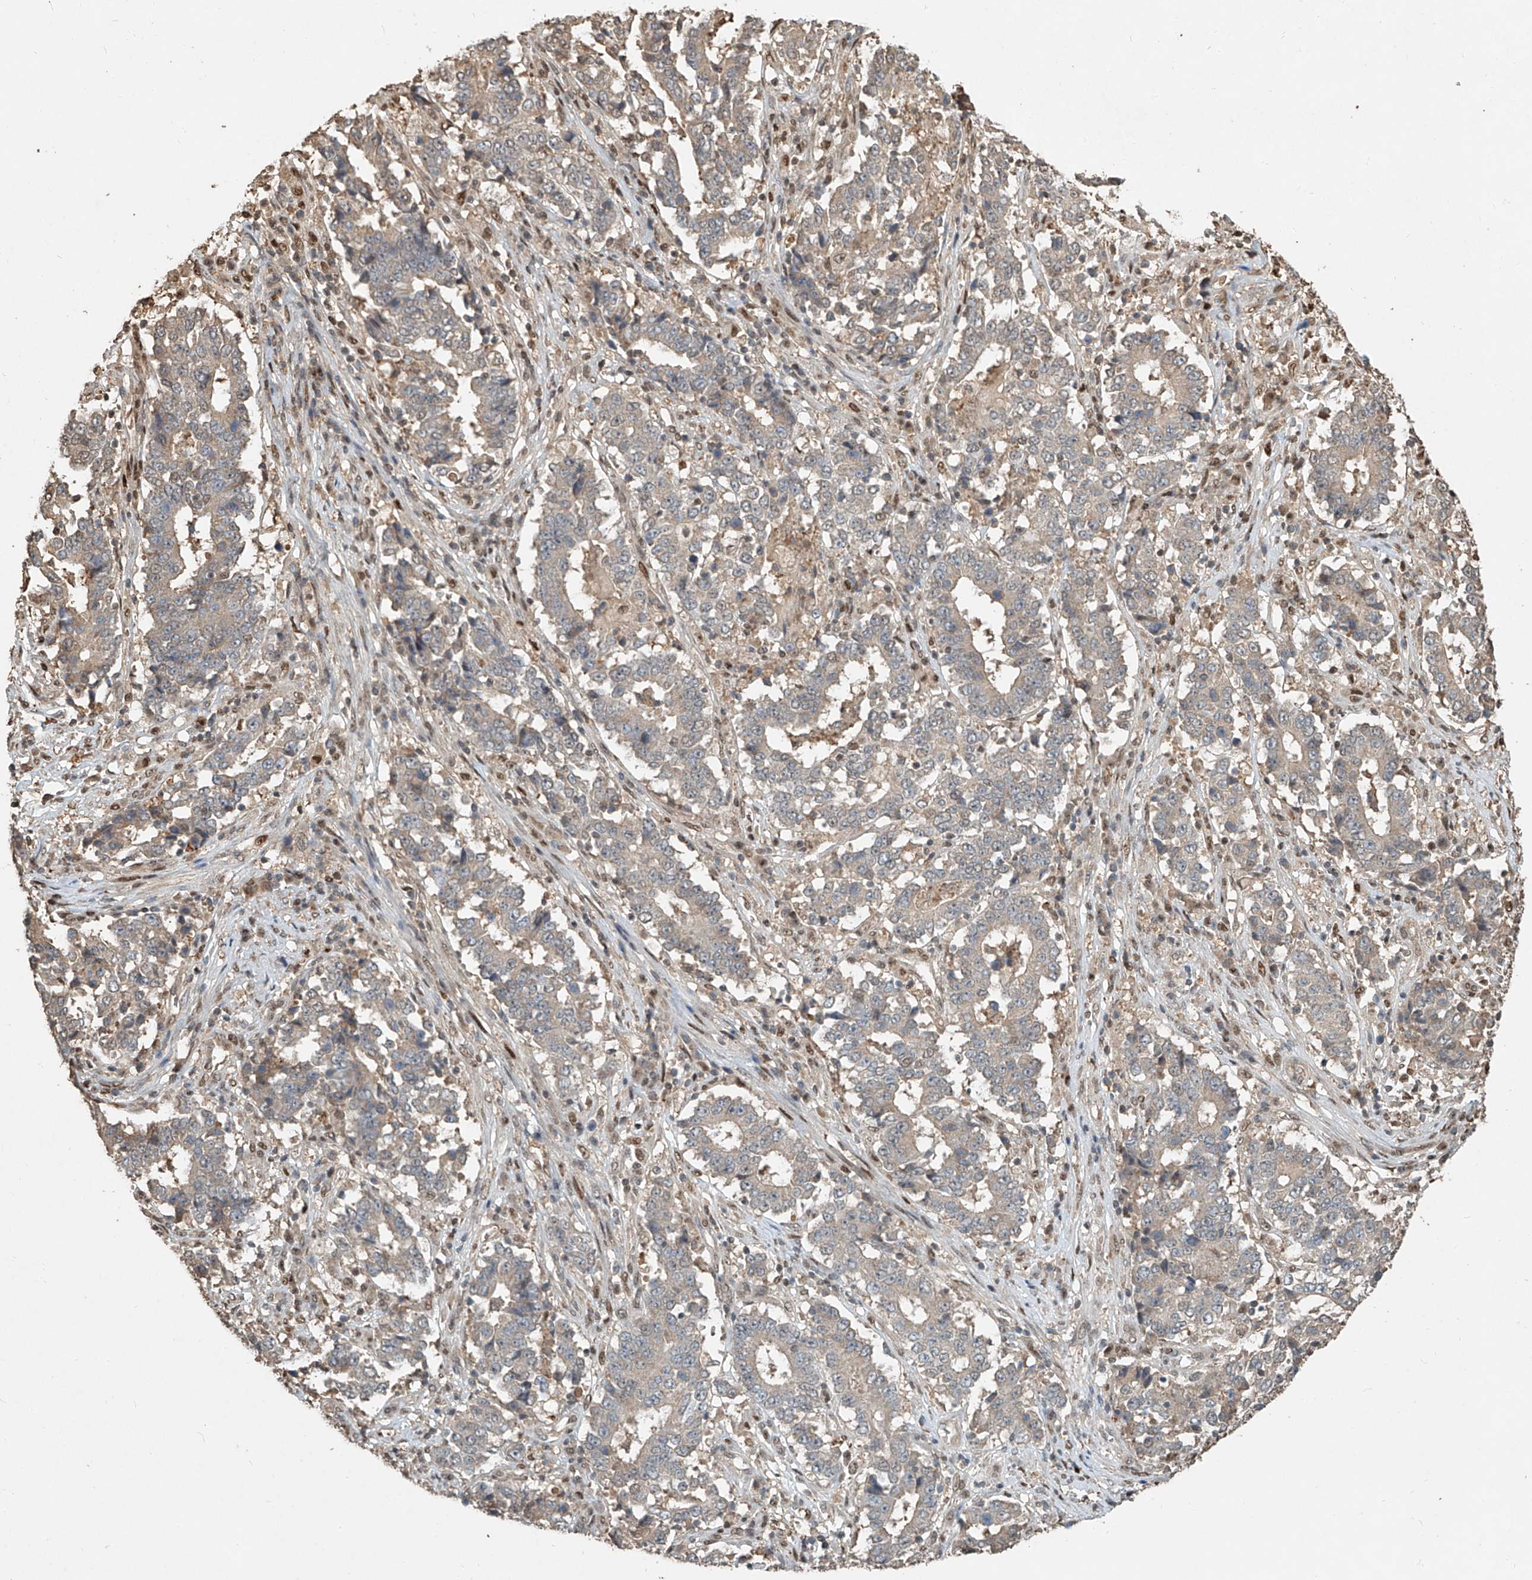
{"staining": {"intensity": "weak", "quantity": "<25%", "location": "cytoplasmic/membranous"}, "tissue": "stomach cancer", "cell_type": "Tumor cells", "image_type": "cancer", "snomed": [{"axis": "morphology", "description": "Adenocarcinoma, NOS"}, {"axis": "topography", "description": "Stomach"}], "caption": "Immunohistochemistry histopathology image of neoplastic tissue: human stomach cancer stained with DAB (3,3'-diaminobenzidine) shows no significant protein expression in tumor cells.", "gene": "RMND1", "patient": {"sex": "male", "age": 59}}